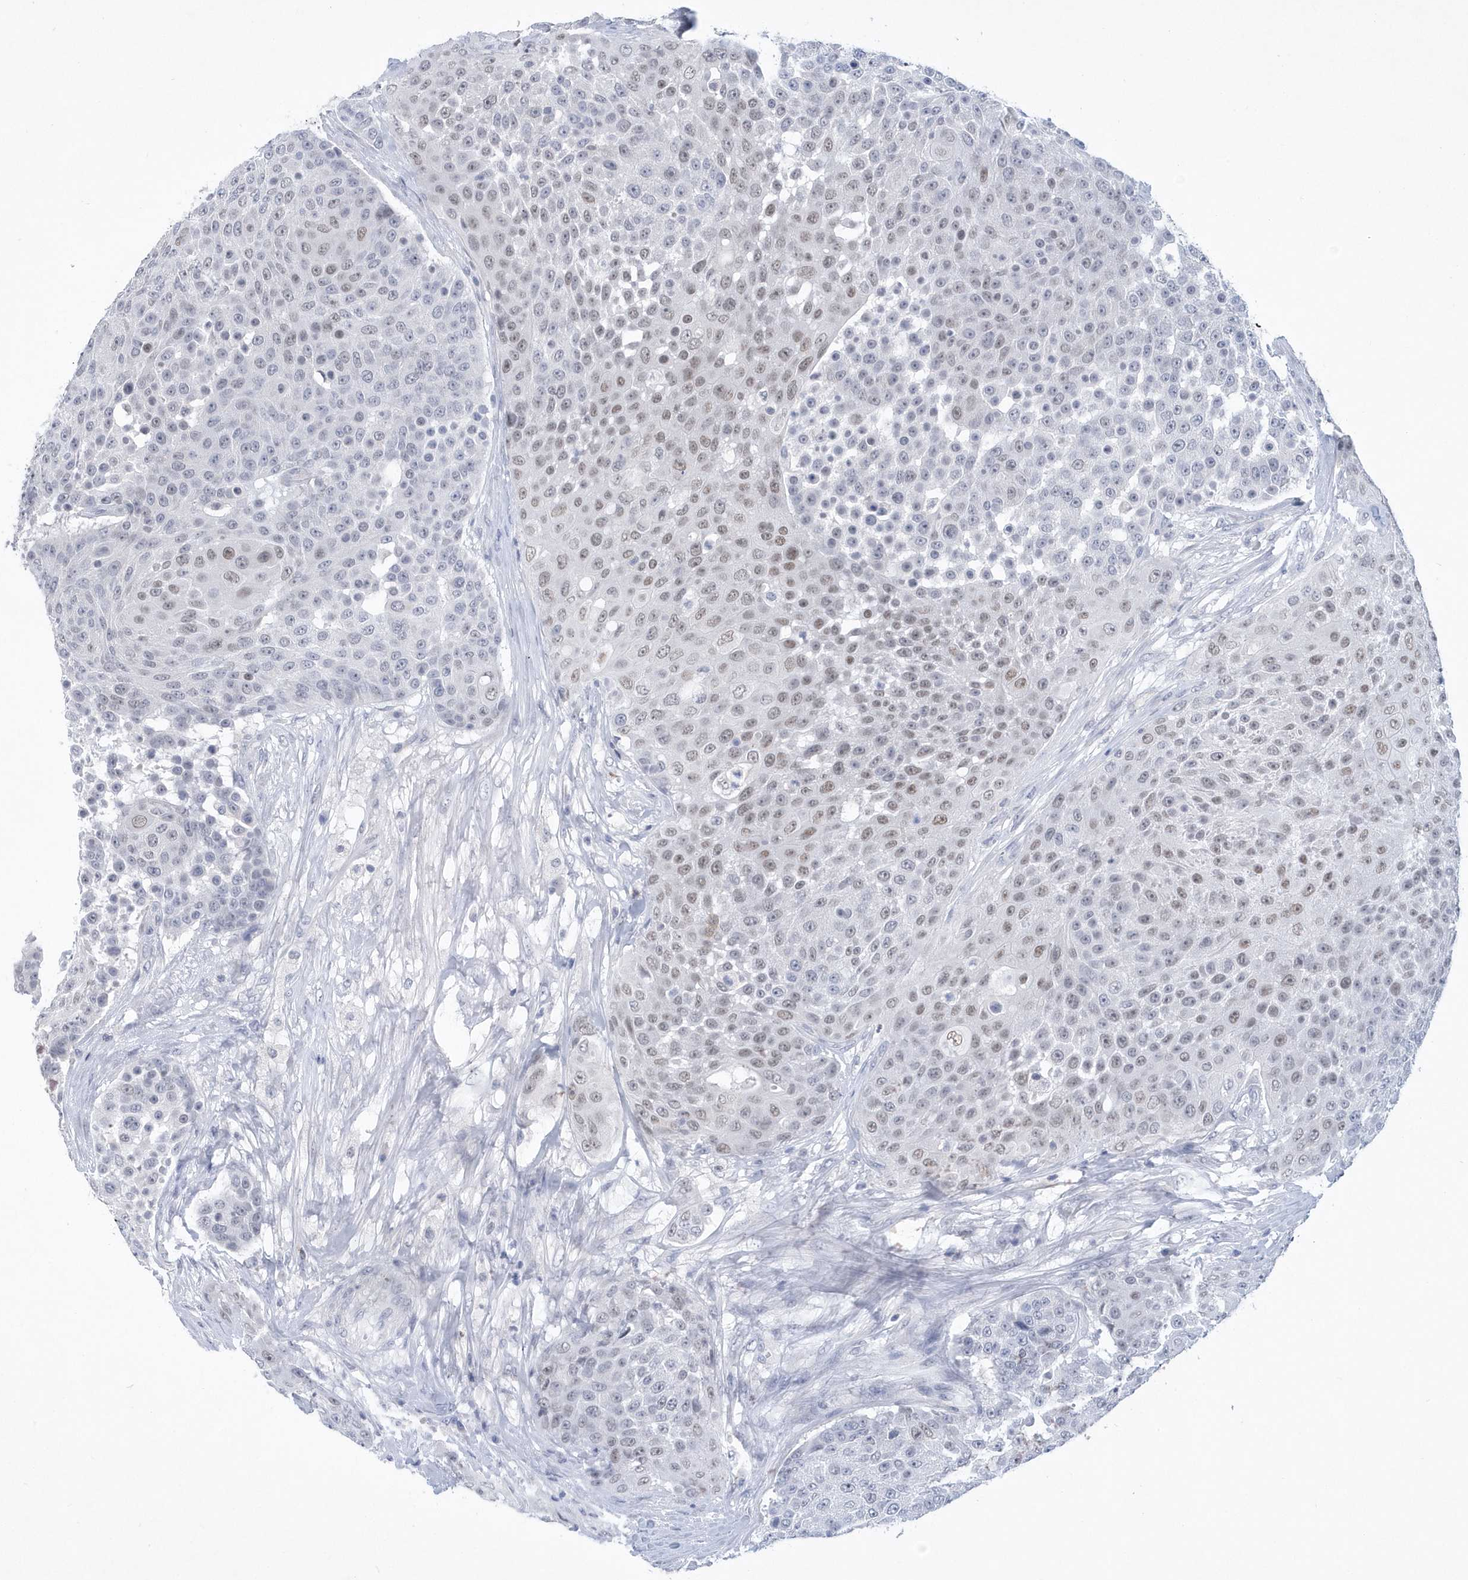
{"staining": {"intensity": "weak", "quantity": "25%-75%", "location": "nuclear"}, "tissue": "urothelial cancer", "cell_type": "Tumor cells", "image_type": "cancer", "snomed": [{"axis": "morphology", "description": "Urothelial carcinoma, High grade"}, {"axis": "topography", "description": "Urinary bladder"}], "caption": "Brown immunohistochemical staining in human high-grade urothelial carcinoma shows weak nuclear expression in approximately 25%-75% of tumor cells. (DAB = brown stain, brightfield microscopy at high magnification).", "gene": "SRGAP3", "patient": {"sex": "female", "age": 63}}